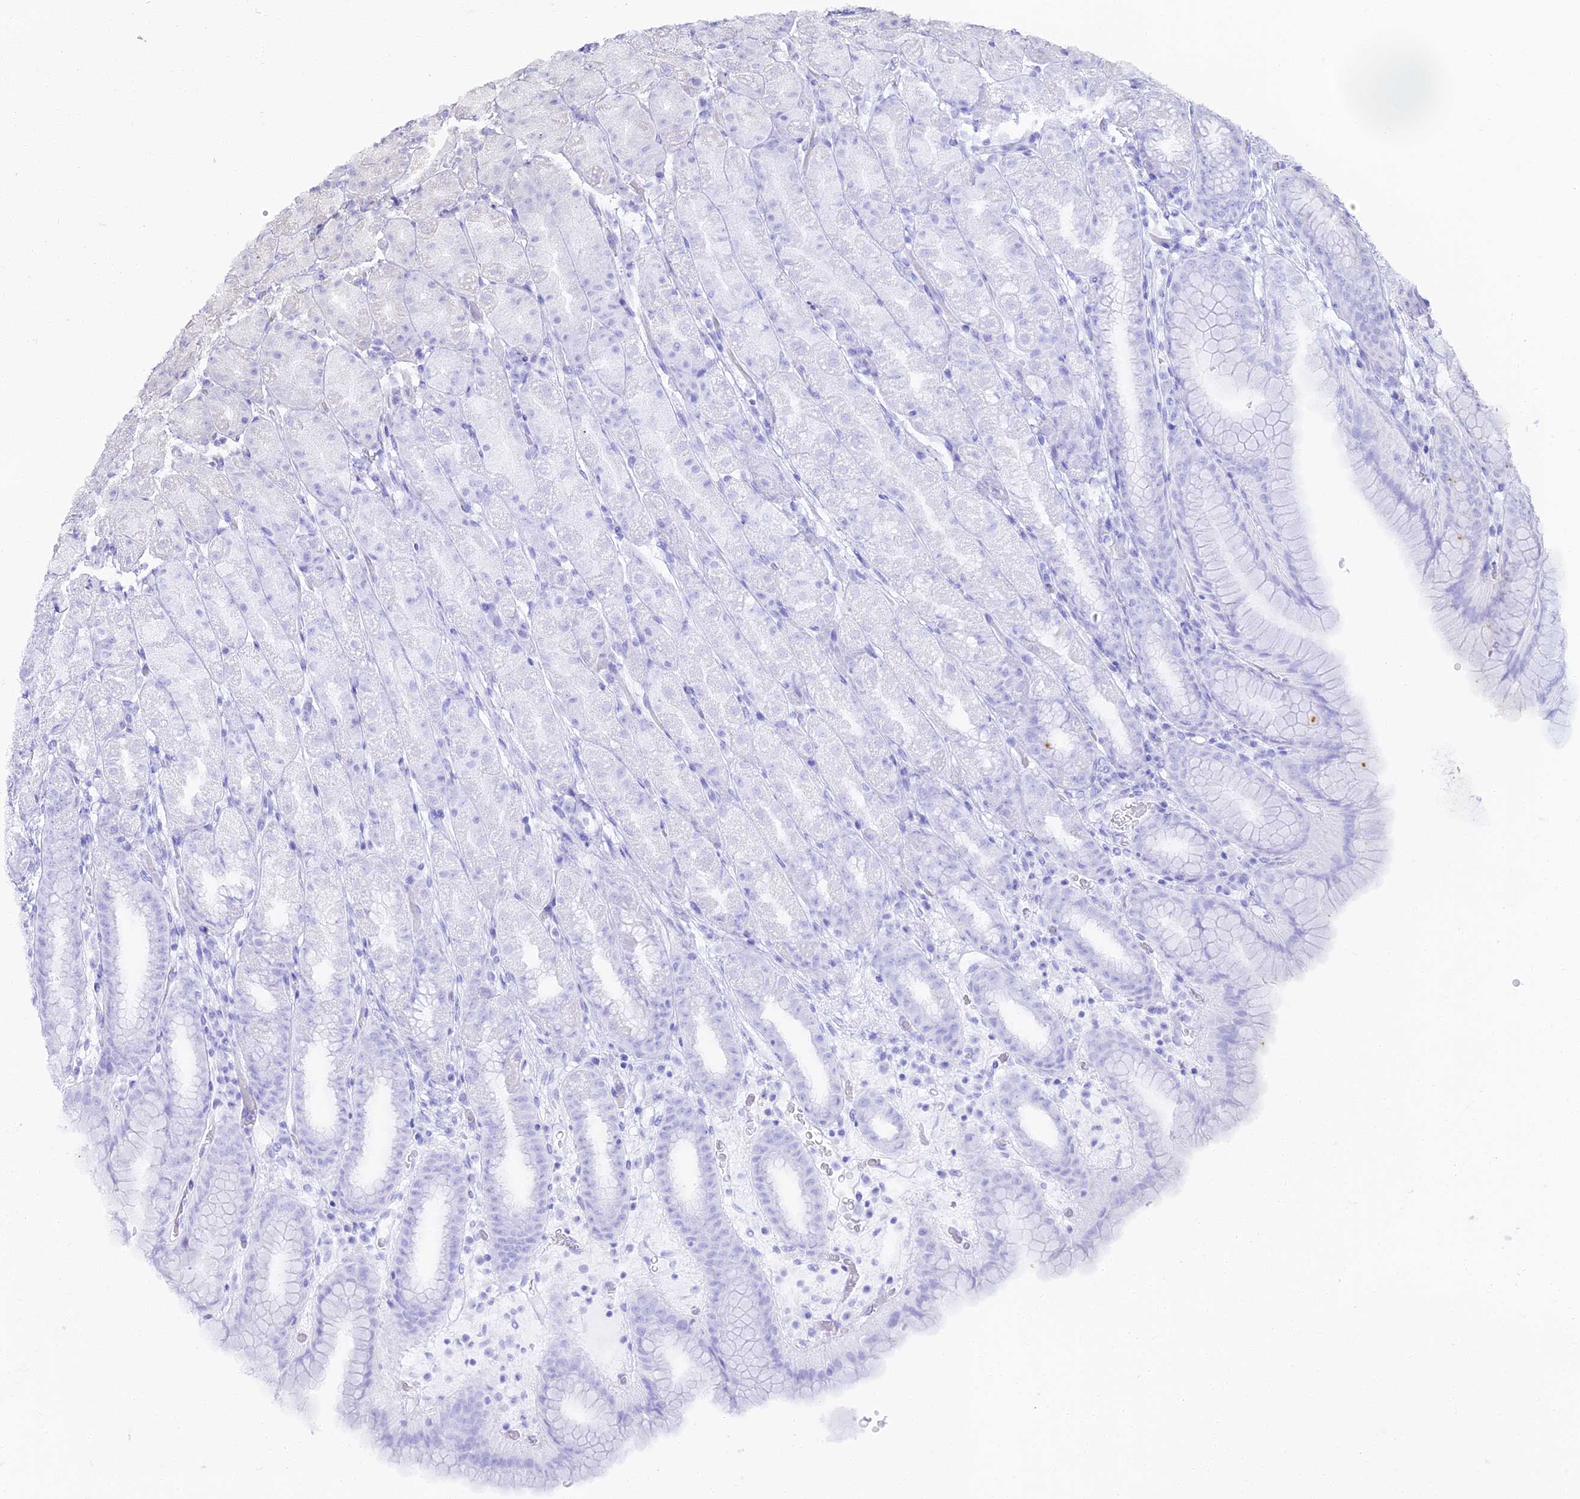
{"staining": {"intensity": "negative", "quantity": "none", "location": "none"}, "tissue": "stomach", "cell_type": "Glandular cells", "image_type": "normal", "snomed": [{"axis": "morphology", "description": "Normal tissue, NOS"}, {"axis": "topography", "description": "Stomach, upper"}], "caption": "The micrograph shows no staining of glandular cells in unremarkable stomach. (DAB immunohistochemistry visualized using brightfield microscopy, high magnification).", "gene": "ALPG", "patient": {"sex": "male", "age": 68}}